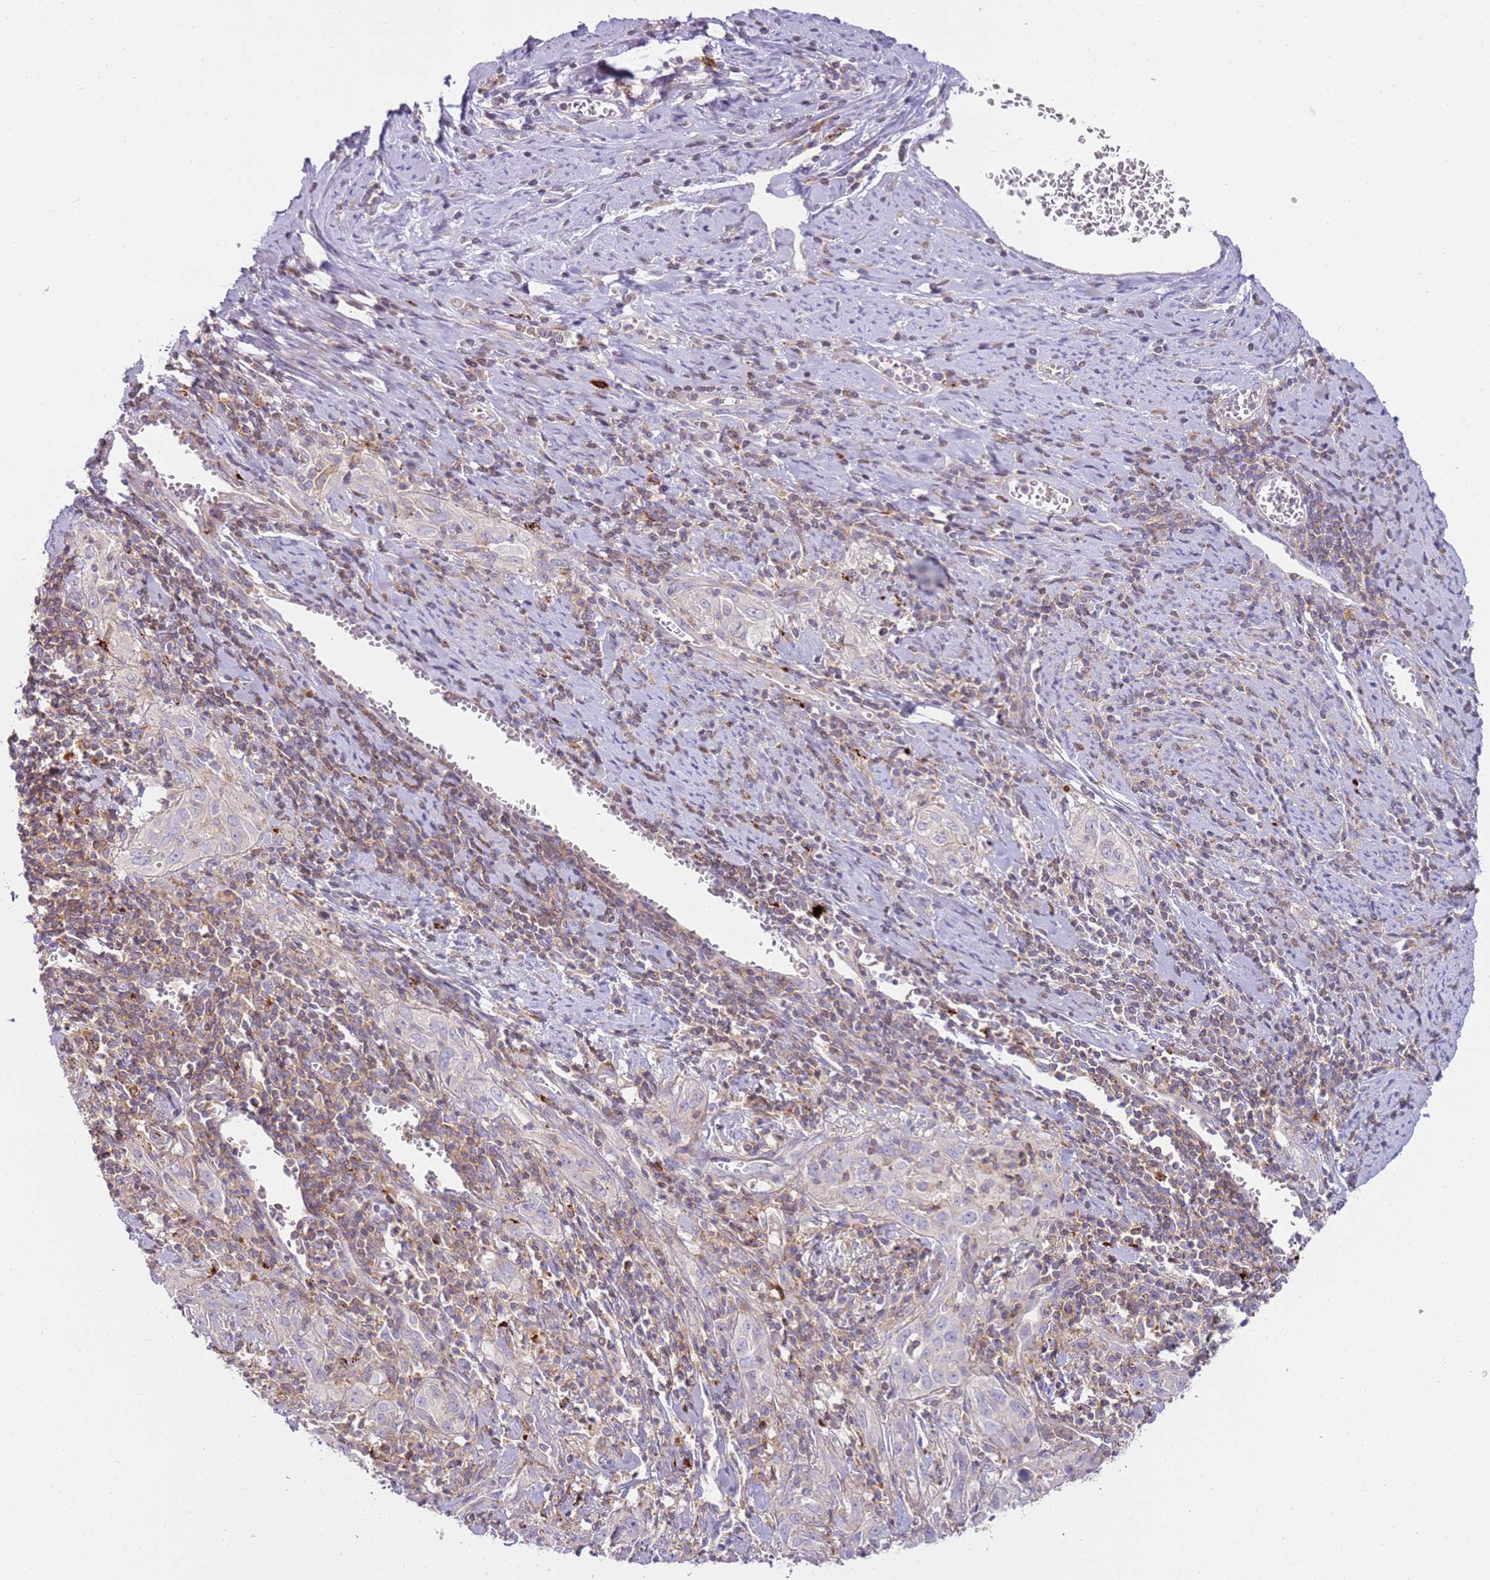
{"staining": {"intensity": "negative", "quantity": "none", "location": "none"}, "tissue": "cervical cancer", "cell_type": "Tumor cells", "image_type": "cancer", "snomed": [{"axis": "morphology", "description": "Squamous cell carcinoma, NOS"}, {"axis": "topography", "description": "Cervix"}], "caption": "Squamous cell carcinoma (cervical) was stained to show a protein in brown. There is no significant expression in tumor cells.", "gene": "FPR1", "patient": {"sex": "female", "age": 57}}